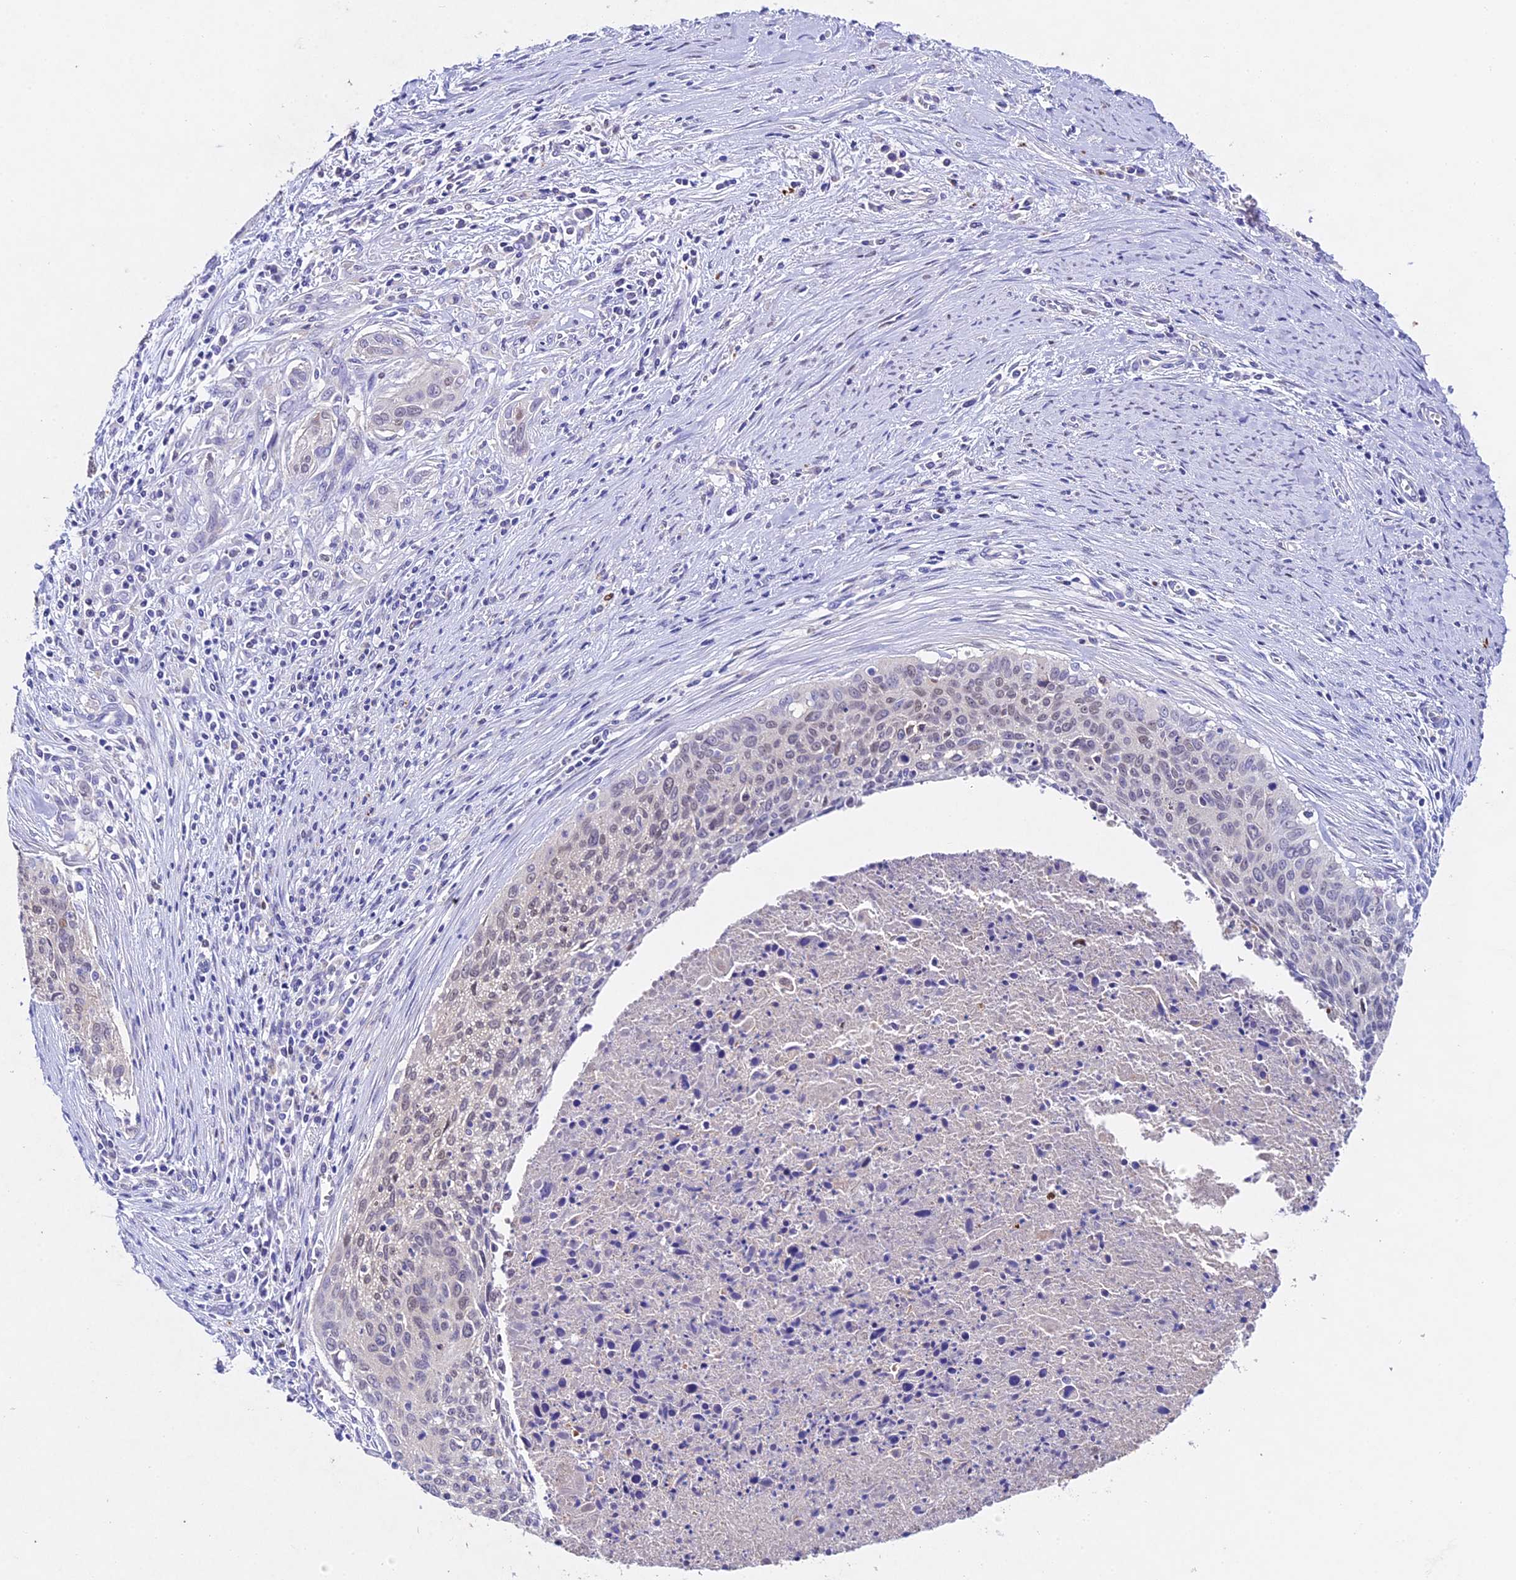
{"staining": {"intensity": "negative", "quantity": "none", "location": "none"}, "tissue": "cervical cancer", "cell_type": "Tumor cells", "image_type": "cancer", "snomed": [{"axis": "morphology", "description": "Squamous cell carcinoma, NOS"}, {"axis": "topography", "description": "Cervix"}], "caption": "The IHC photomicrograph has no significant positivity in tumor cells of cervical squamous cell carcinoma tissue.", "gene": "TGDS", "patient": {"sex": "female", "age": 55}}